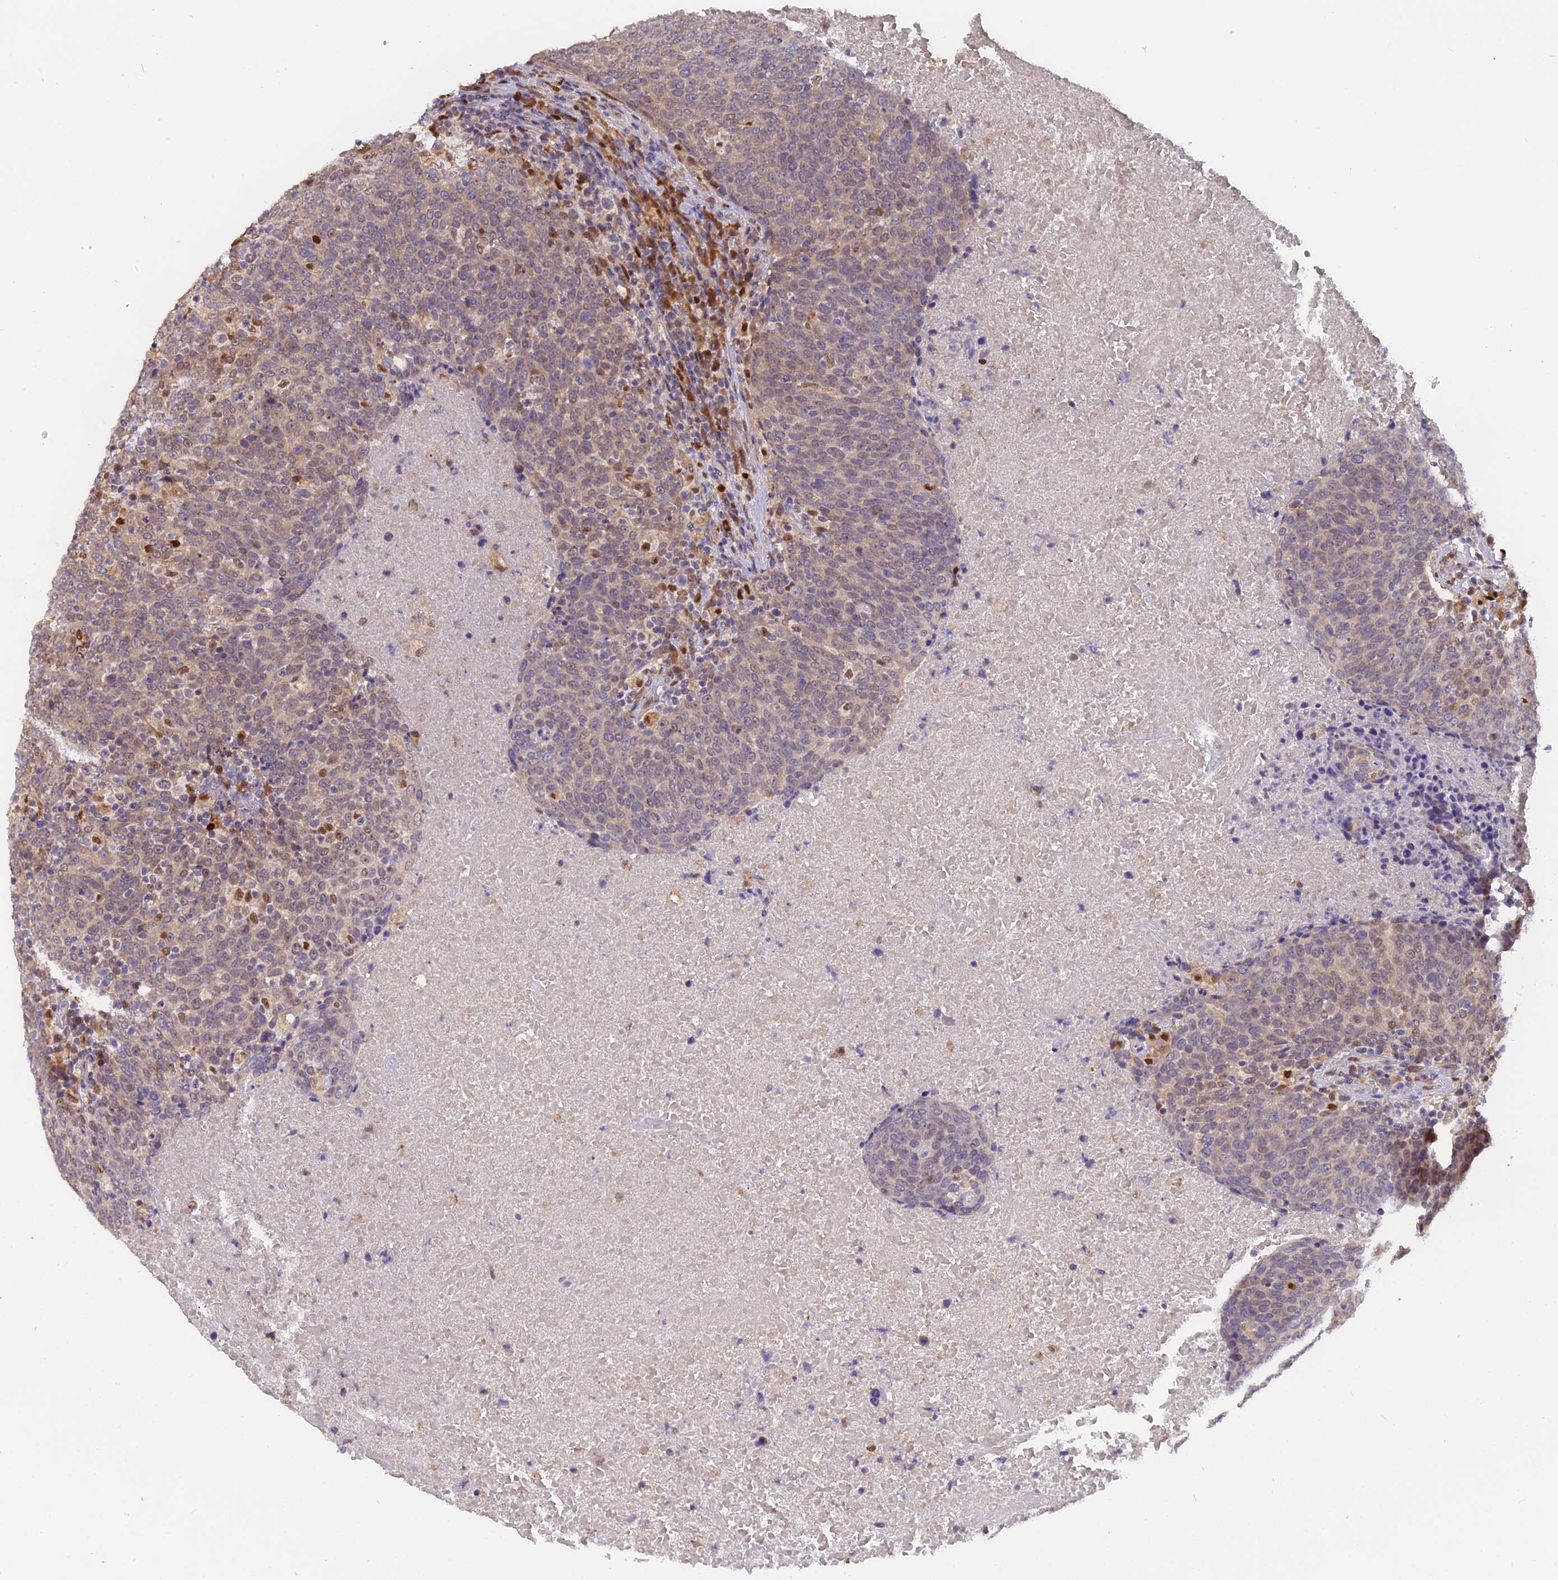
{"staining": {"intensity": "weak", "quantity": "25%-75%", "location": "cytoplasmic/membranous"}, "tissue": "head and neck cancer", "cell_type": "Tumor cells", "image_type": "cancer", "snomed": [{"axis": "morphology", "description": "Squamous cell carcinoma, NOS"}, {"axis": "morphology", "description": "Squamous cell carcinoma, metastatic, NOS"}, {"axis": "topography", "description": "Lymph node"}, {"axis": "topography", "description": "Head-Neck"}], "caption": "This image shows immunohistochemistry (IHC) staining of human metastatic squamous cell carcinoma (head and neck), with low weak cytoplasmic/membranous expression in approximately 25%-75% of tumor cells.", "gene": "FAM118B", "patient": {"sex": "male", "age": 62}}